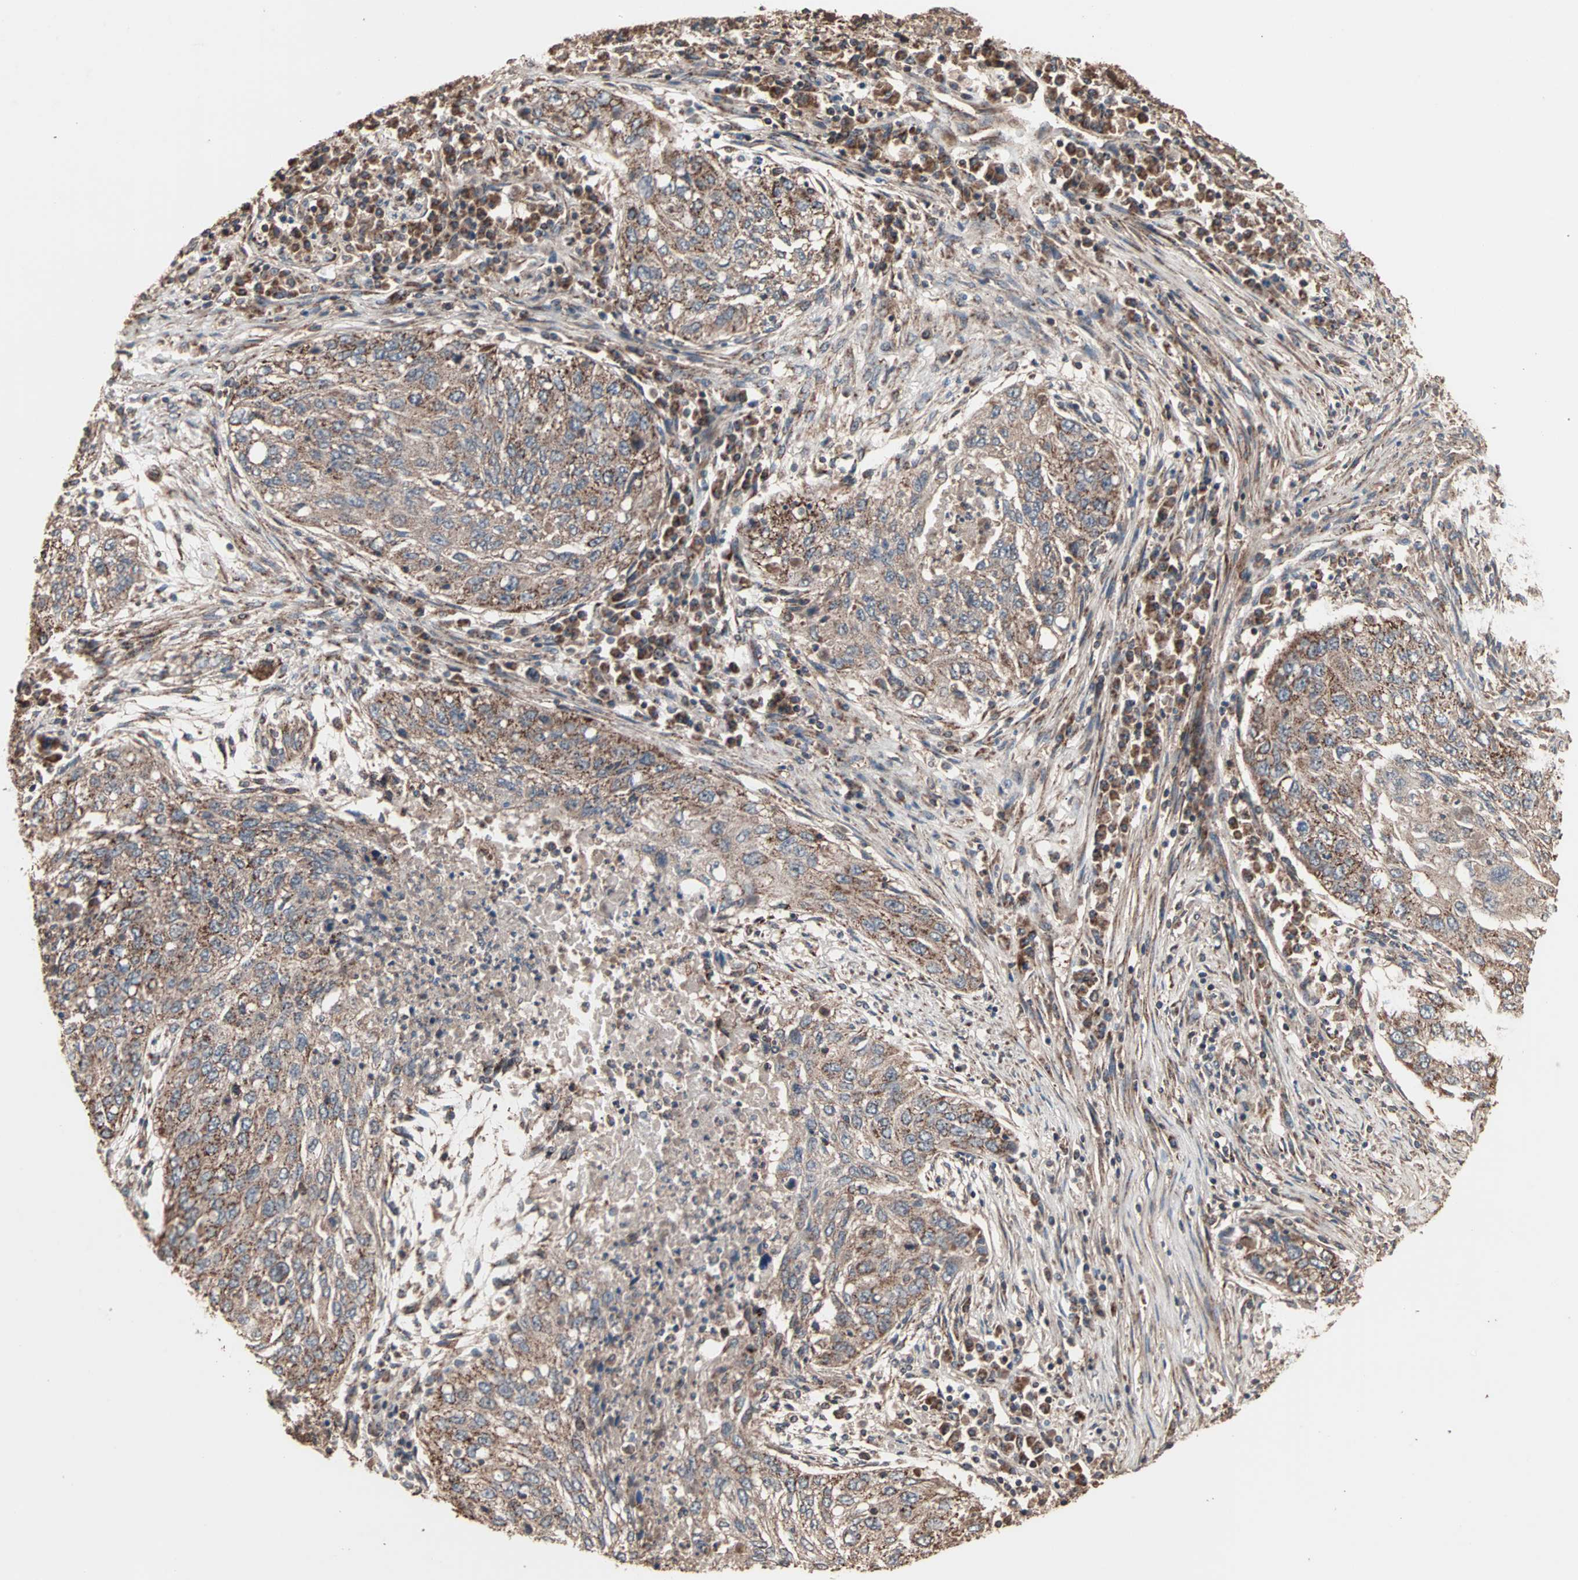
{"staining": {"intensity": "moderate", "quantity": ">75%", "location": "cytoplasmic/membranous"}, "tissue": "lung cancer", "cell_type": "Tumor cells", "image_type": "cancer", "snomed": [{"axis": "morphology", "description": "Squamous cell carcinoma, NOS"}, {"axis": "topography", "description": "Lung"}], "caption": "Protein staining reveals moderate cytoplasmic/membranous staining in approximately >75% of tumor cells in lung squamous cell carcinoma. The protein is stained brown, and the nuclei are stained in blue (DAB IHC with brightfield microscopy, high magnification).", "gene": "MRPL2", "patient": {"sex": "female", "age": 63}}